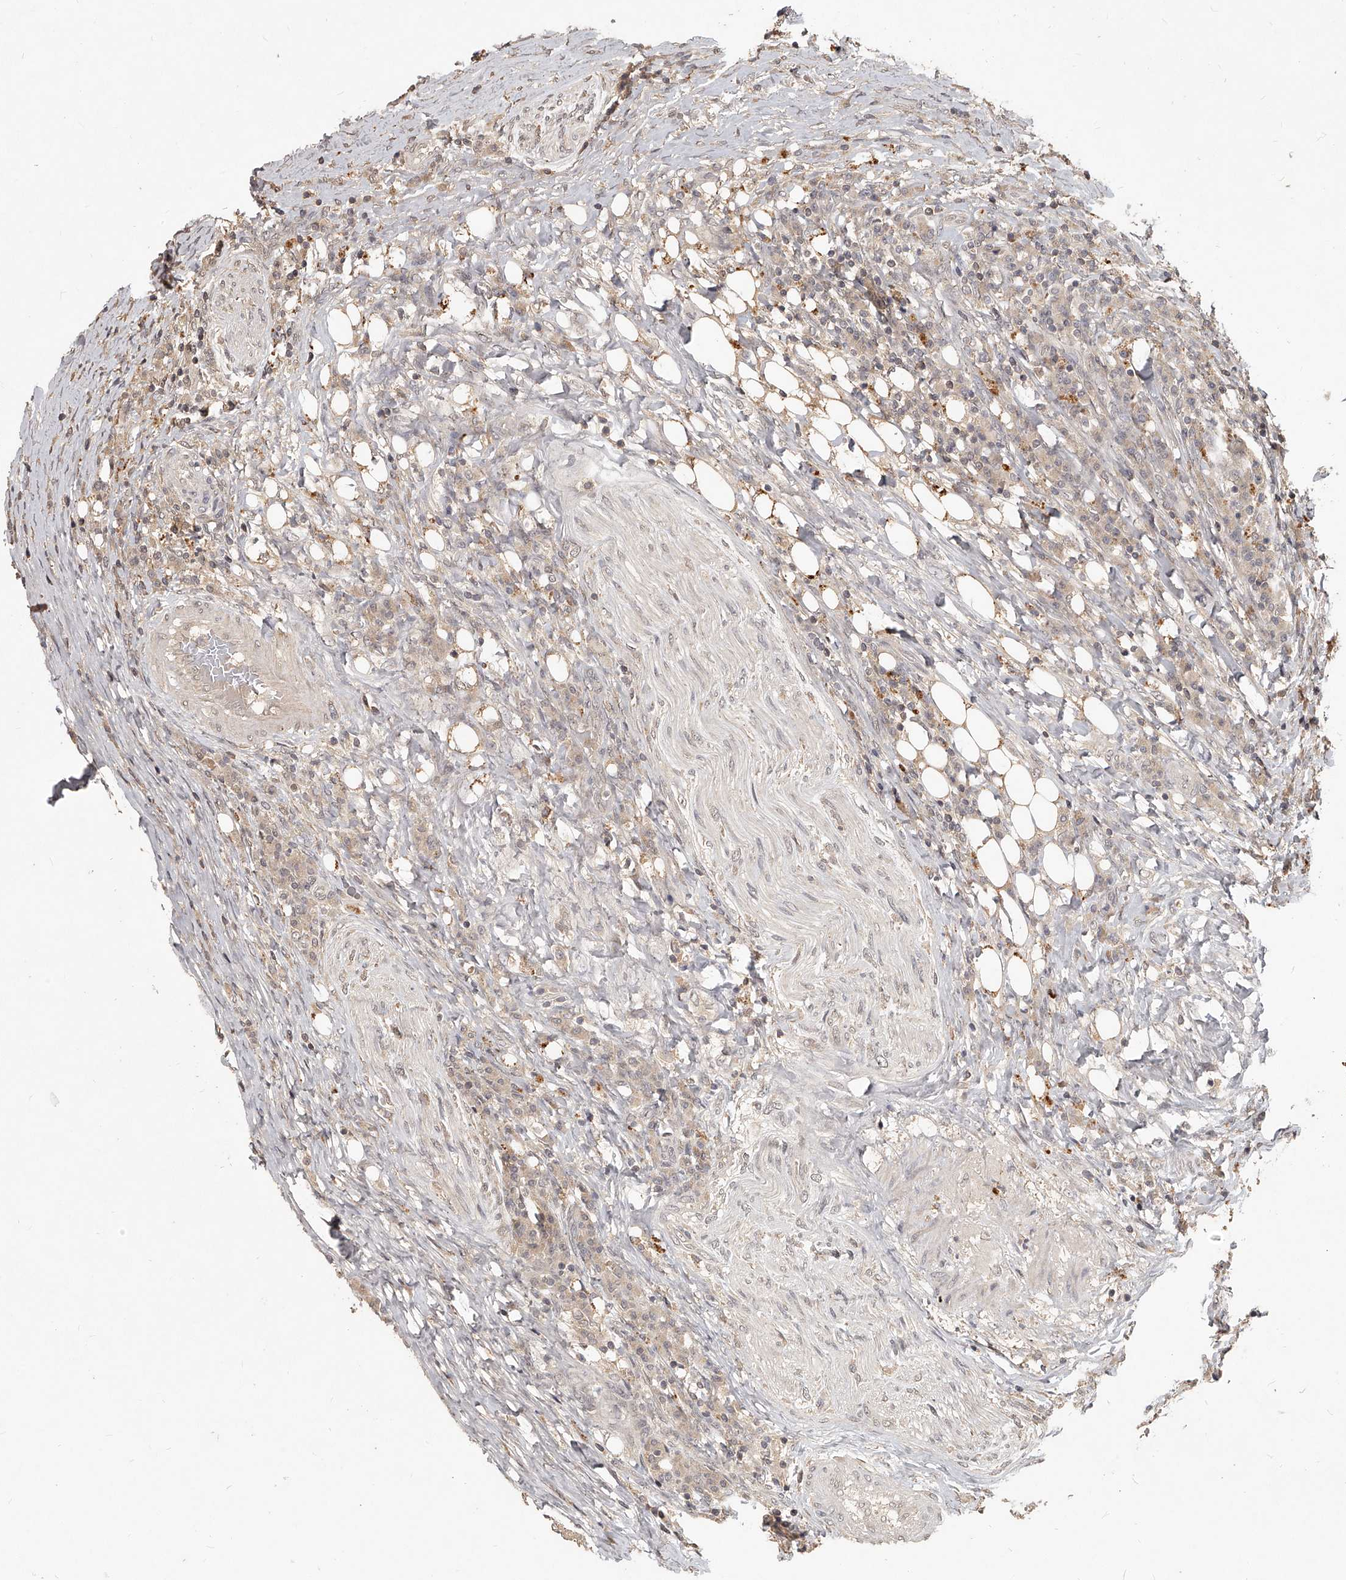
{"staining": {"intensity": "weak", "quantity": "<25%", "location": "cytoplasmic/membranous"}, "tissue": "colorectal cancer", "cell_type": "Tumor cells", "image_type": "cancer", "snomed": [{"axis": "morphology", "description": "Adenocarcinoma, NOS"}, {"axis": "topography", "description": "Colon"}], "caption": "IHC of human colorectal cancer (adenocarcinoma) shows no positivity in tumor cells.", "gene": "SLC37A1", "patient": {"sex": "male", "age": 83}}